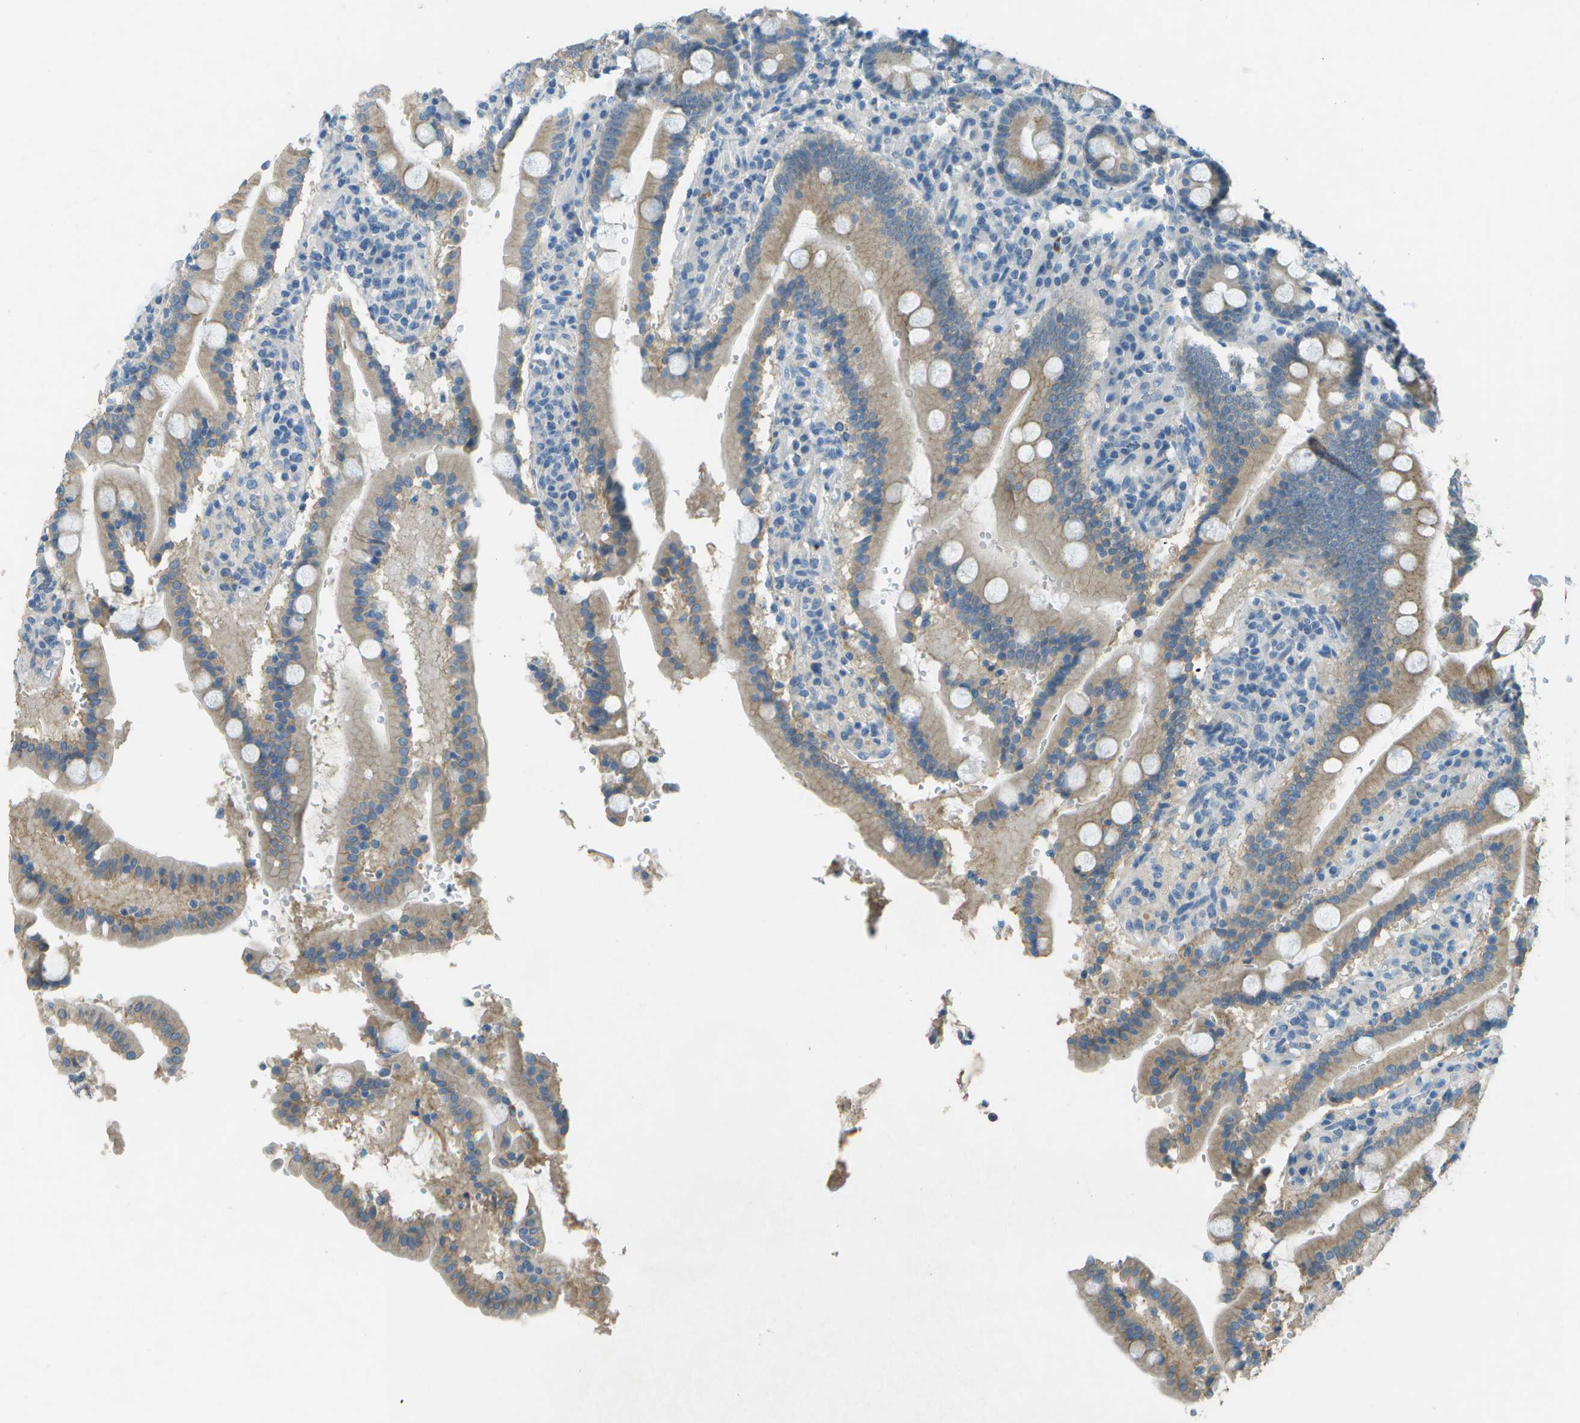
{"staining": {"intensity": "moderate", "quantity": ">75%", "location": "cytoplasmic/membranous"}, "tissue": "duodenum", "cell_type": "Glandular cells", "image_type": "normal", "snomed": [{"axis": "morphology", "description": "Normal tissue, NOS"}, {"axis": "topography", "description": "Small intestine, NOS"}], "caption": "High-magnification brightfield microscopy of unremarkable duodenum stained with DAB (brown) and counterstained with hematoxylin (blue). glandular cells exhibit moderate cytoplasmic/membranous staining is seen in about>75% of cells.", "gene": "LGI2", "patient": {"sex": "female", "age": 71}}